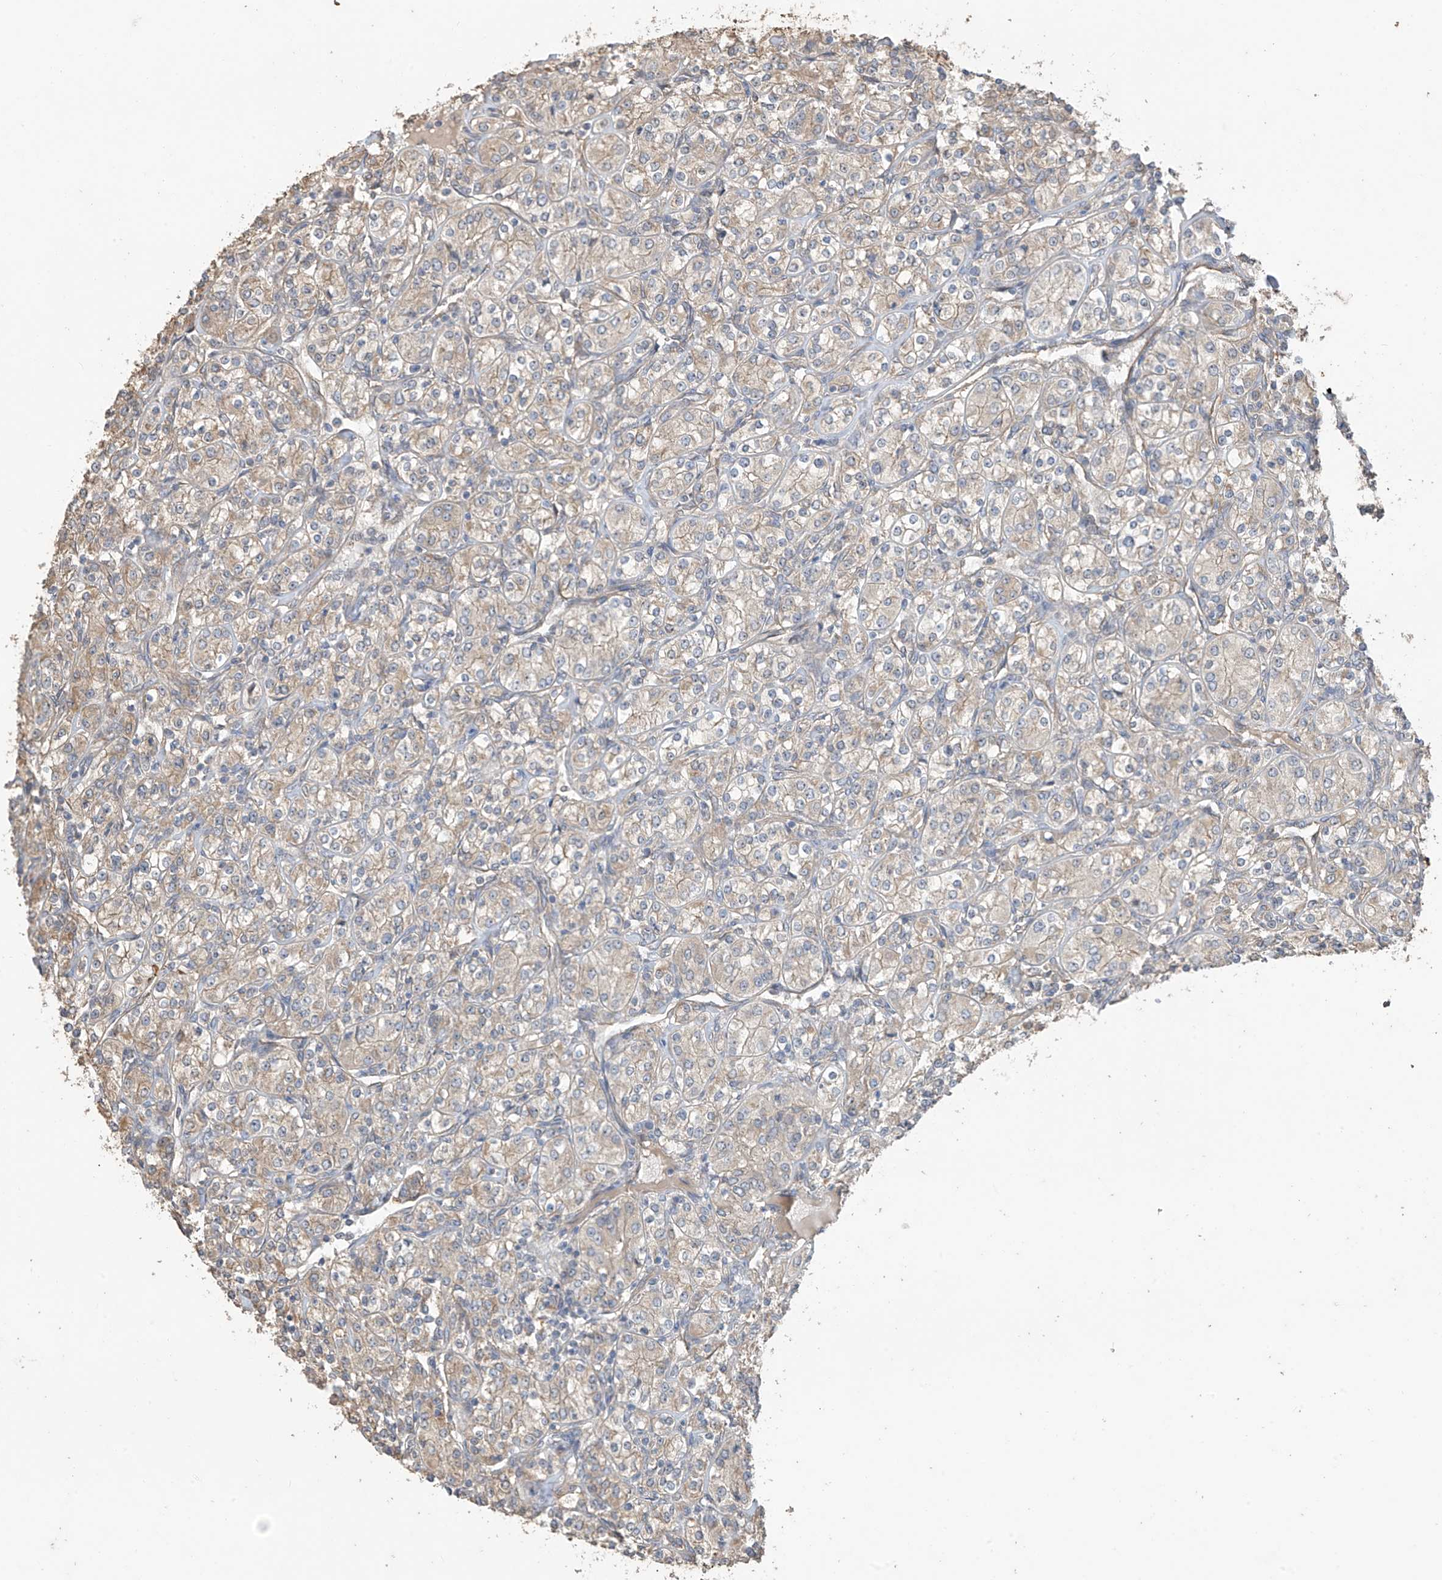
{"staining": {"intensity": "weak", "quantity": "25%-75%", "location": "cytoplasmic/membranous"}, "tissue": "renal cancer", "cell_type": "Tumor cells", "image_type": "cancer", "snomed": [{"axis": "morphology", "description": "Adenocarcinoma, NOS"}, {"axis": "topography", "description": "Kidney"}], "caption": "Renal cancer stained for a protein reveals weak cytoplasmic/membranous positivity in tumor cells.", "gene": "AGBL5", "patient": {"sex": "male", "age": 77}}